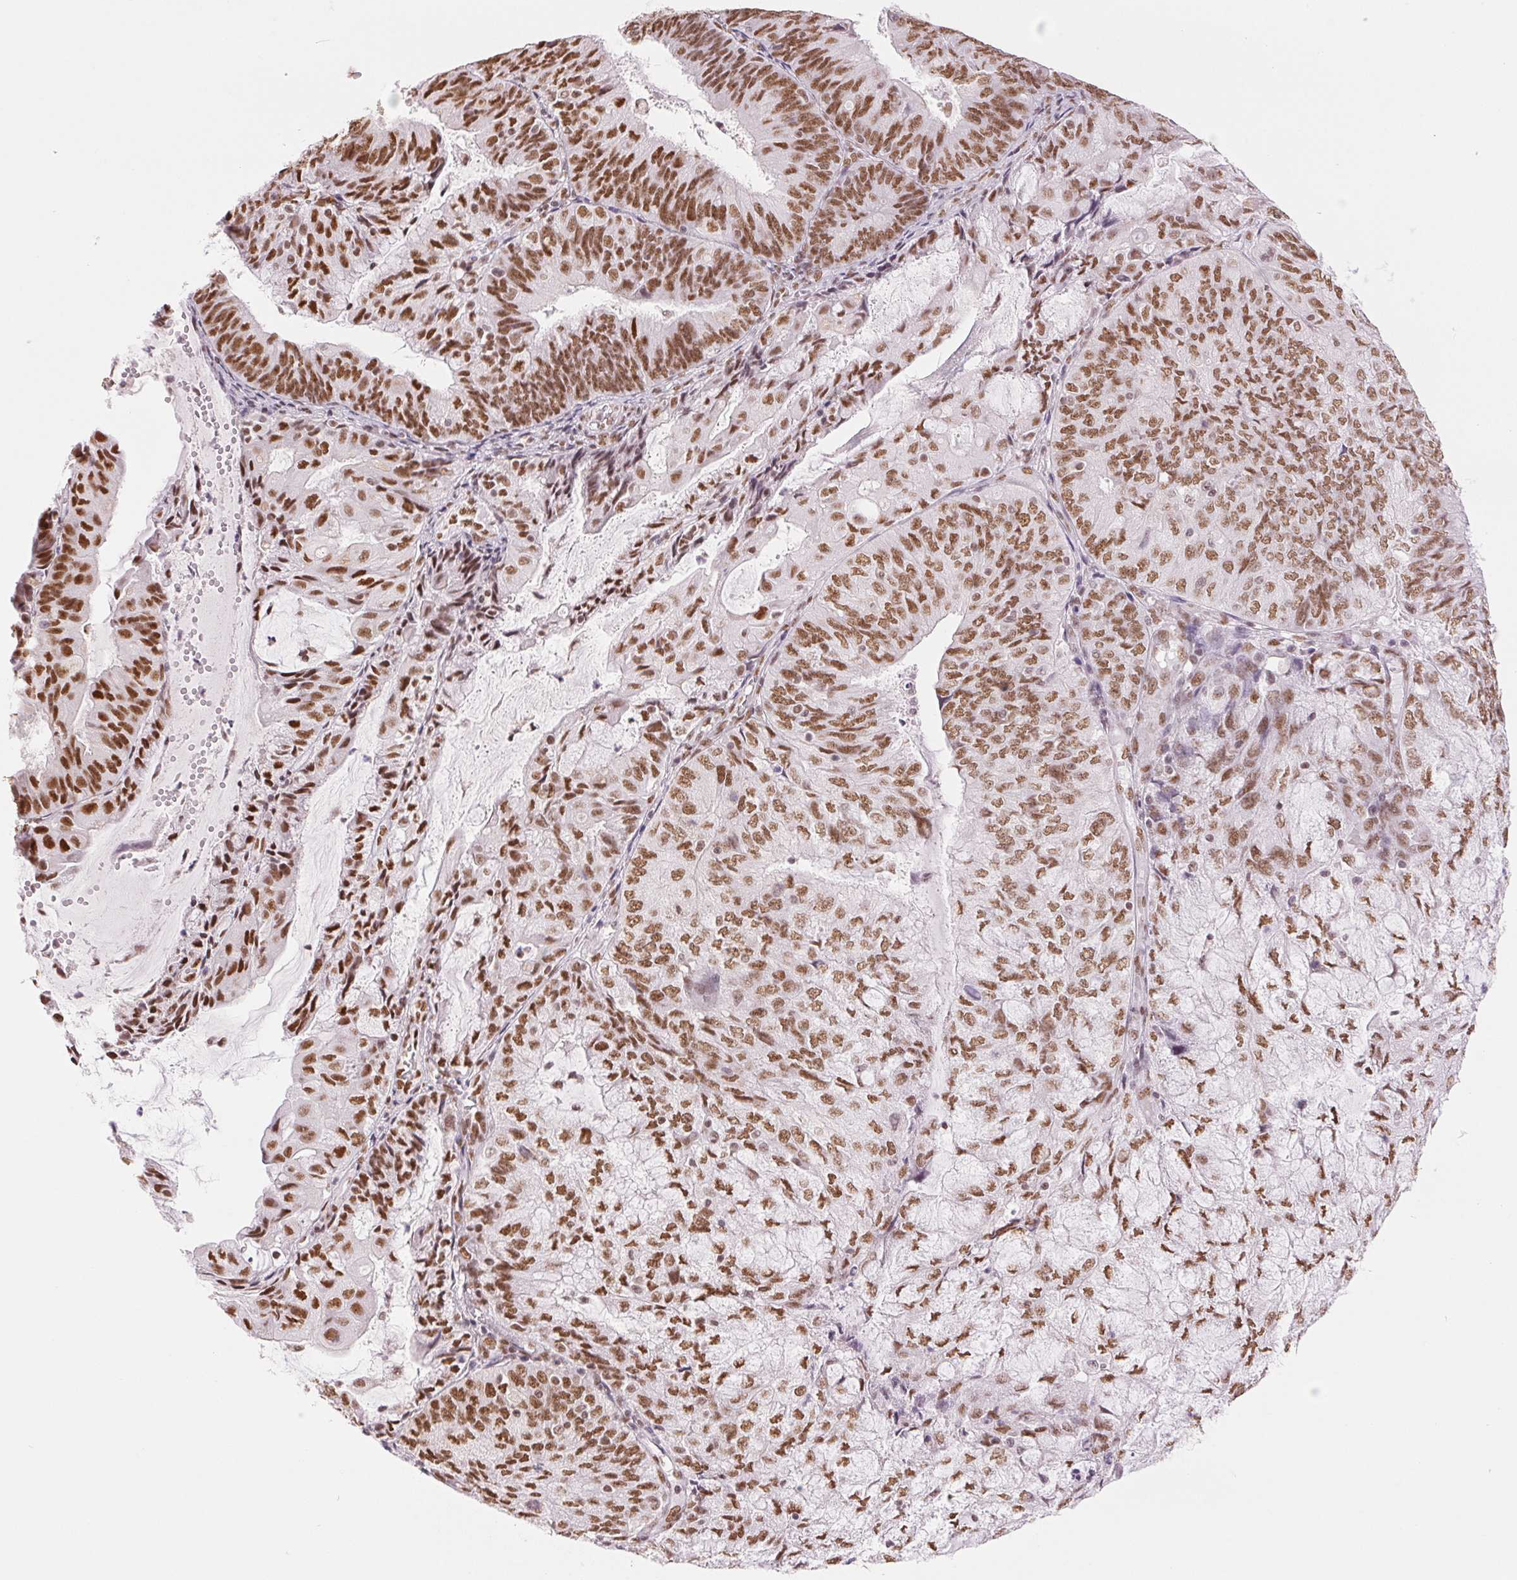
{"staining": {"intensity": "moderate", "quantity": ">75%", "location": "nuclear"}, "tissue": "endometrial cancer", "cell_type": "Tumor cells", "image_type": "cancer", "snomed": [{"axis": "morphology", "description": "Adenocarcinoma, NOS"}, {"axis": "topography", "description": "Endometrium"}], "caption": "There is medium levels of moderate nuclear staining in tumor cells of endometrial adenocarcinoma, as demonstrated by immunohistochemical staining (brown color).", "gene": "ZFR2", "patient": {"sex": "female", "age": 81}}